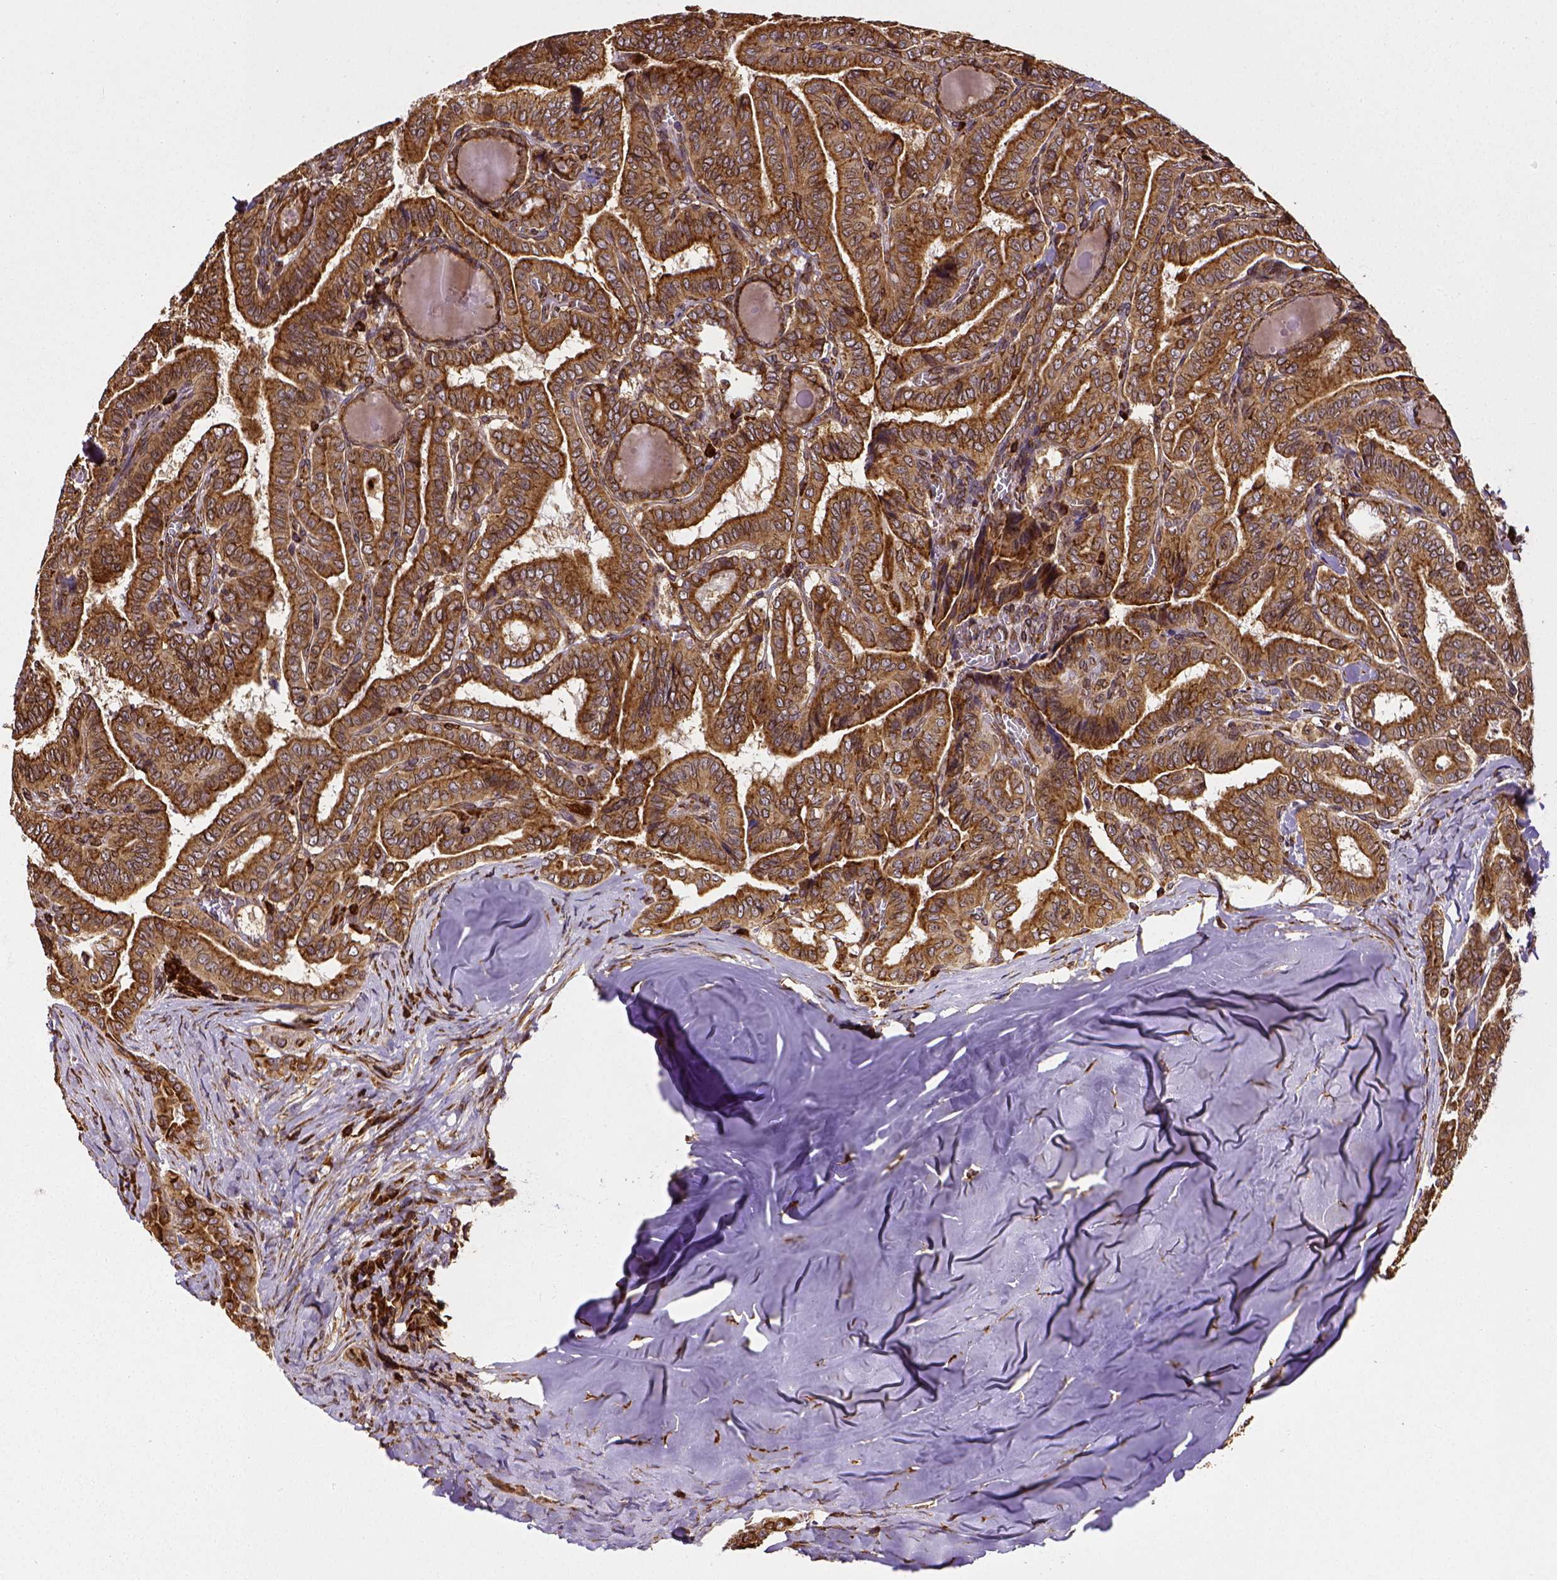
{"staining": {"intensity": "strong", "quantity": ">75%", "location": "cytoplasmic/membranous"}, "tissue": "thyroid cancer", "cell_type": "Tumor cells", "image_type": "cancer", "snomed": [{"axis": "morphology", "description": "Papillary adenocarcinoma, NOS"}, {"axis": "morphology", "description": "Papillary adenoma metastatic"}, {"axis": "topography", "description": "Thyroid gland"}], "caption": "Immunohistochemical staining of papillary adenocarcinoma (thyroid) reveals strong cytoplasmic/membranous protein expression in about >75% of tumor cells.", "gene": "MTDH", "patient": {"sex": "female", "age": 50}}